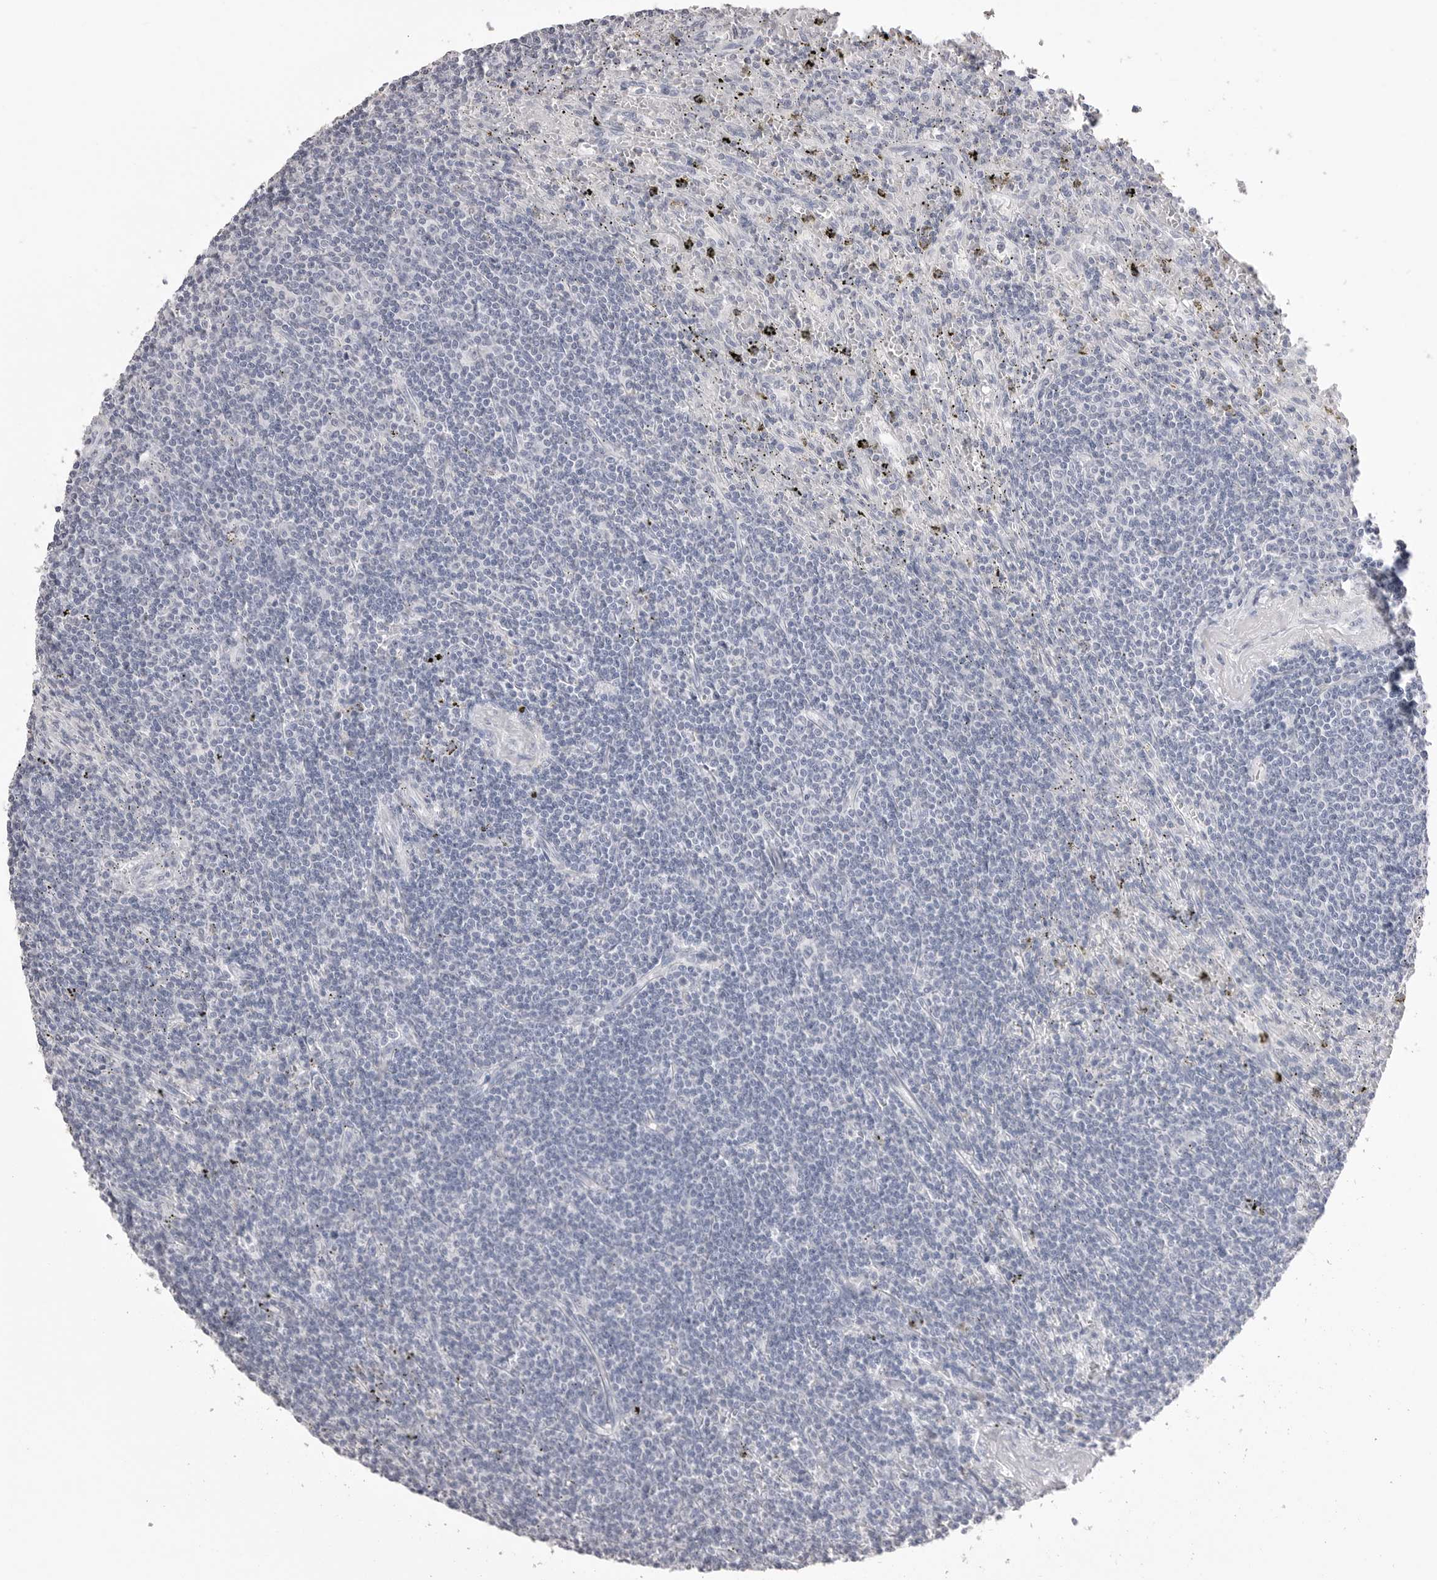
{"staining": {"intensity": "negative", "quantity": "none", "location": "none"}, "tissue": "lymphoma", "cell_type": "Tumor cells", "image_type": "cancer", "snomed": [{"axis": "morphology", "description": "Malignant lymphoma, non-Hodgkin's type, Low grade"}, {"axis": "topography", "description": "Spleen"}], "caption": "DAB (3,3'-diaminobenzidine) immunohistochemical staining of lymphoma exhibits no significant staining in tumor cells.", "gene": "ICAM5", "patient": {"sex": "male", "age": 76}}